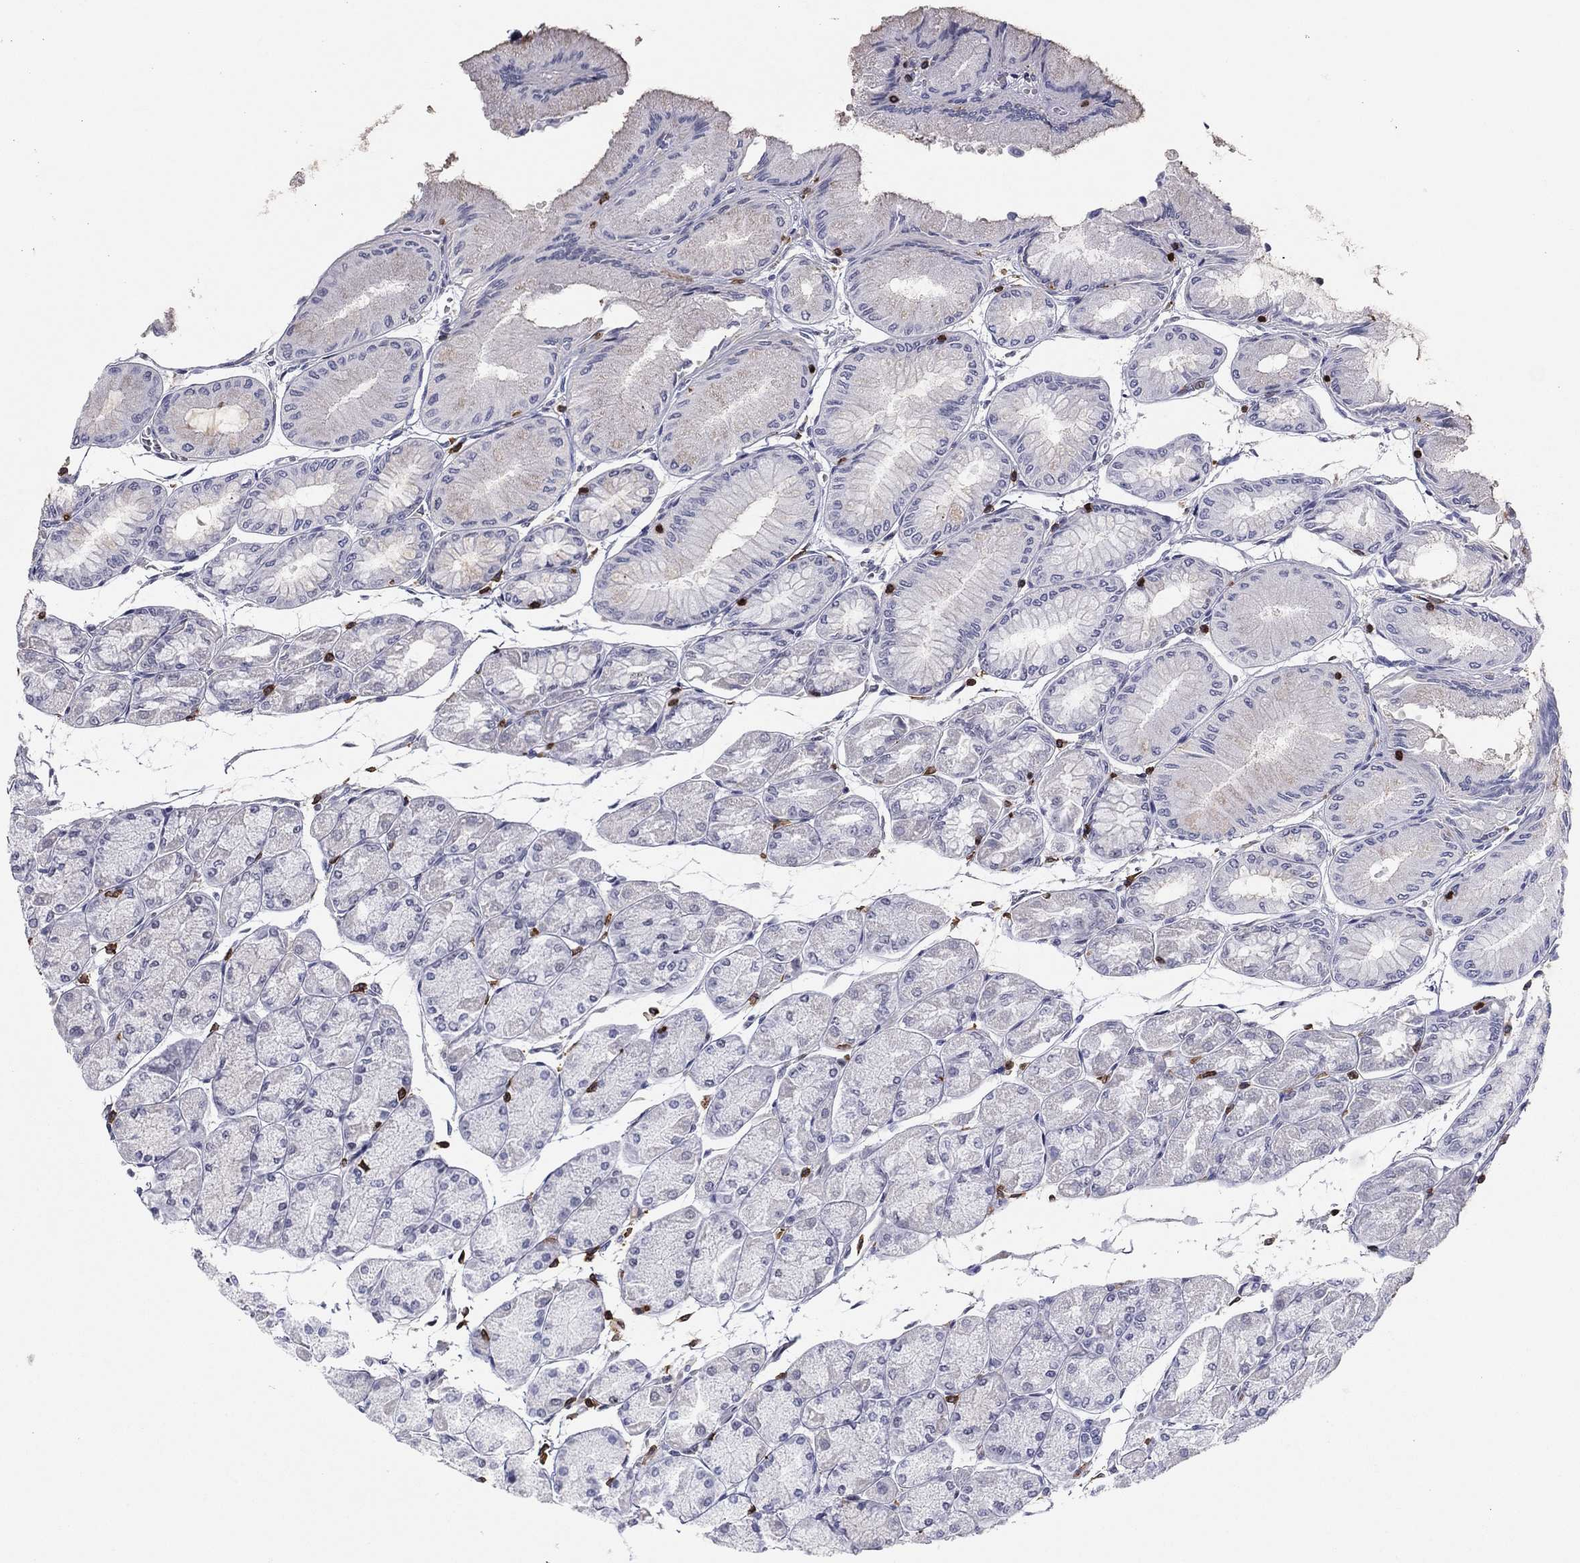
{"staining": {"intensity": "negative", "quantity": "none", "location": "none"}, "tissue": "stomach", "cell_type": "Glandular cells", "image_type": "normal", "snomed": [{"axis": "morphology", "description": "Normal tissue, NOS"}, {"axis": "topography", "description": "Stomach, upper"}], "caption": "This is an IHC image of normal stomach. There is no expression in glandular cells.", "gene": "ARHGAP27", "patient": {"sex": "male", "age": 60}}